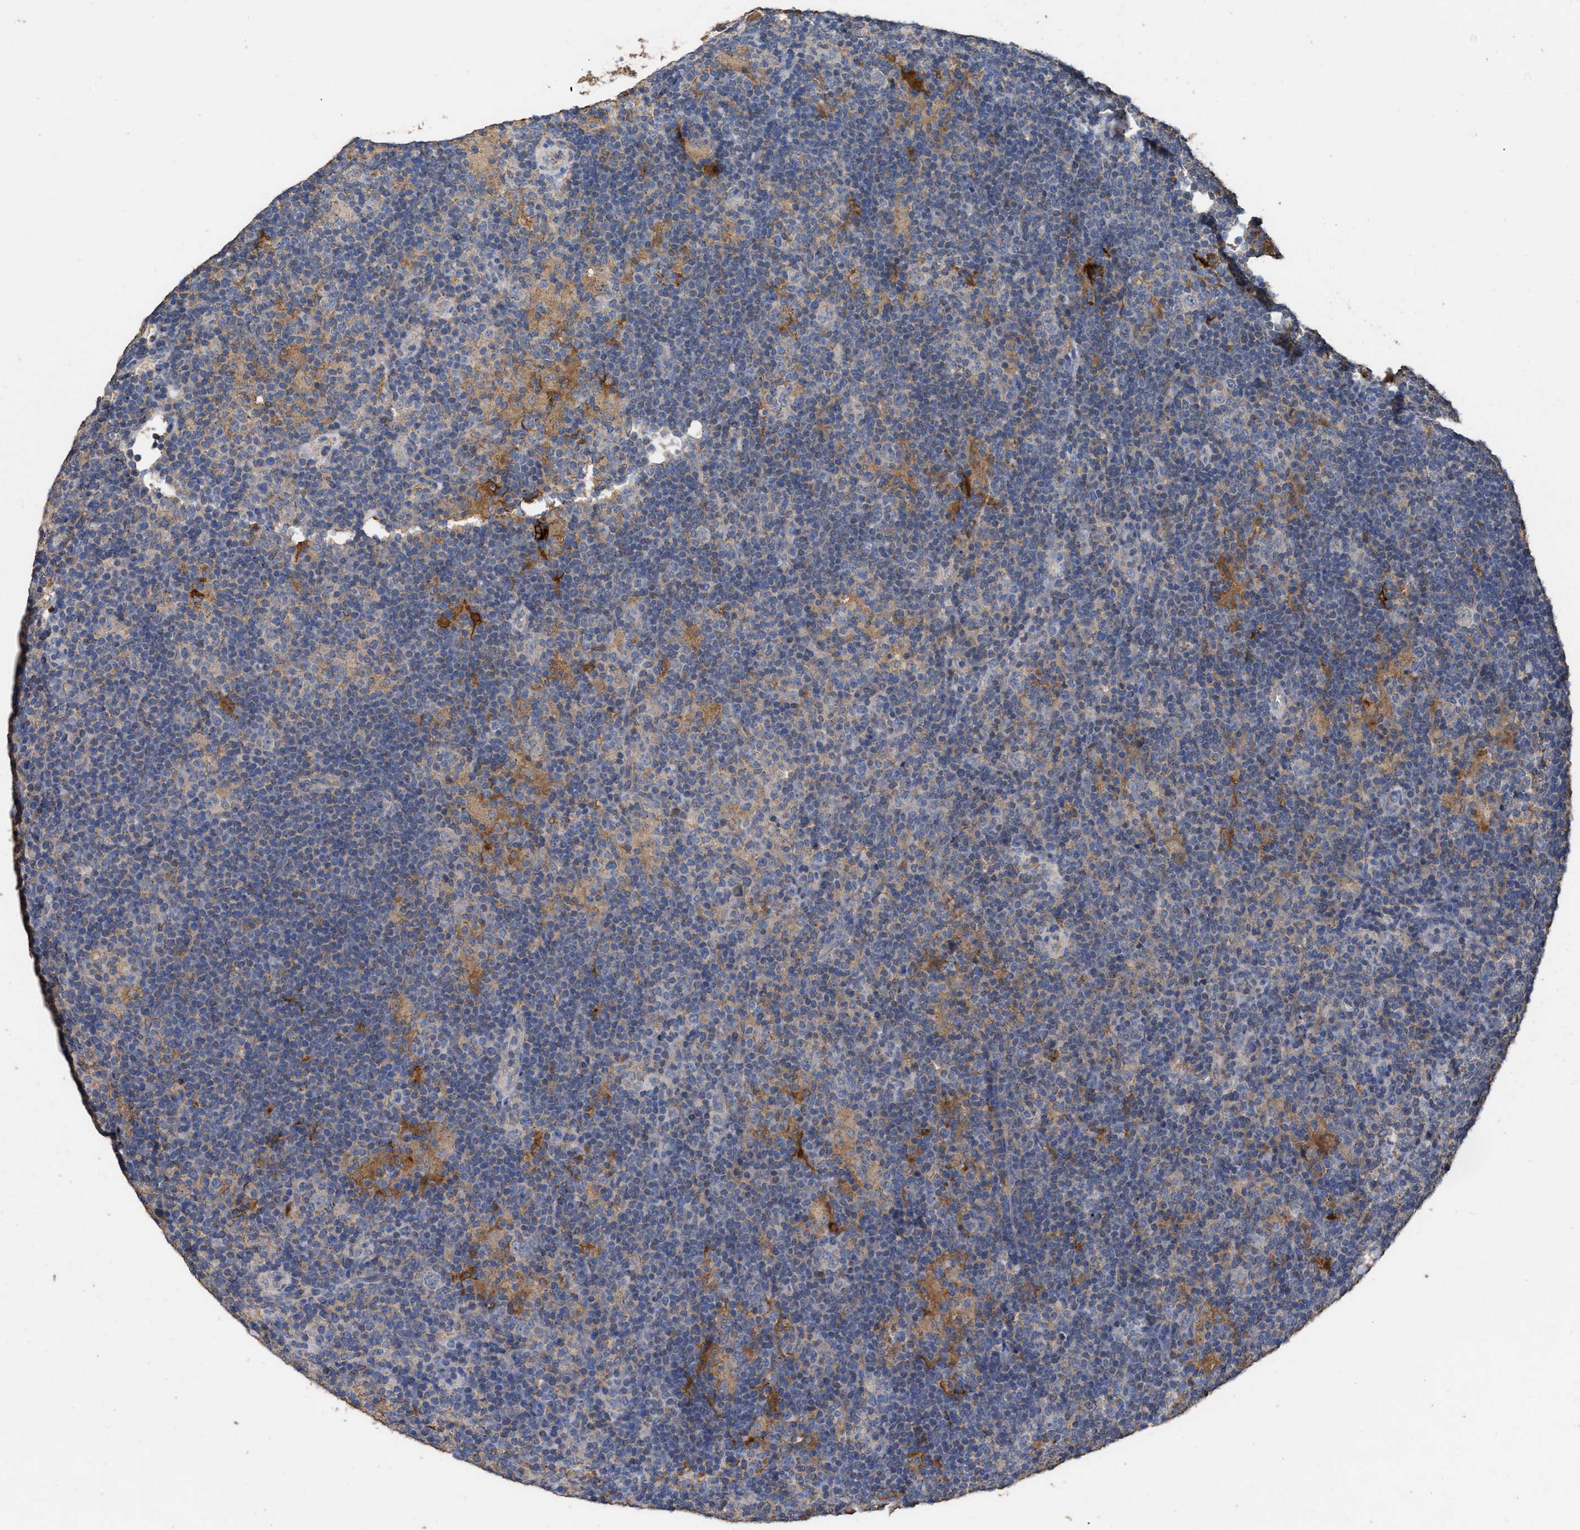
{"staining": {"intensity": "negative", "quantity": "none", "location": "none"}, "tissue": "lymphoma", "cell_type": "Tumor cells", "image_type": "cancer", "snomed": [{"axis": "morphology", "description": "Hodgkin's disease, NOS"}, {"axis": "topography", "description": "Lymph node"}], "caption": "A micrograph of human lymphoma is negative for staining in tumor cells.", "gene": "GPR179", "patient": {"sex": "female", "age": 57}}